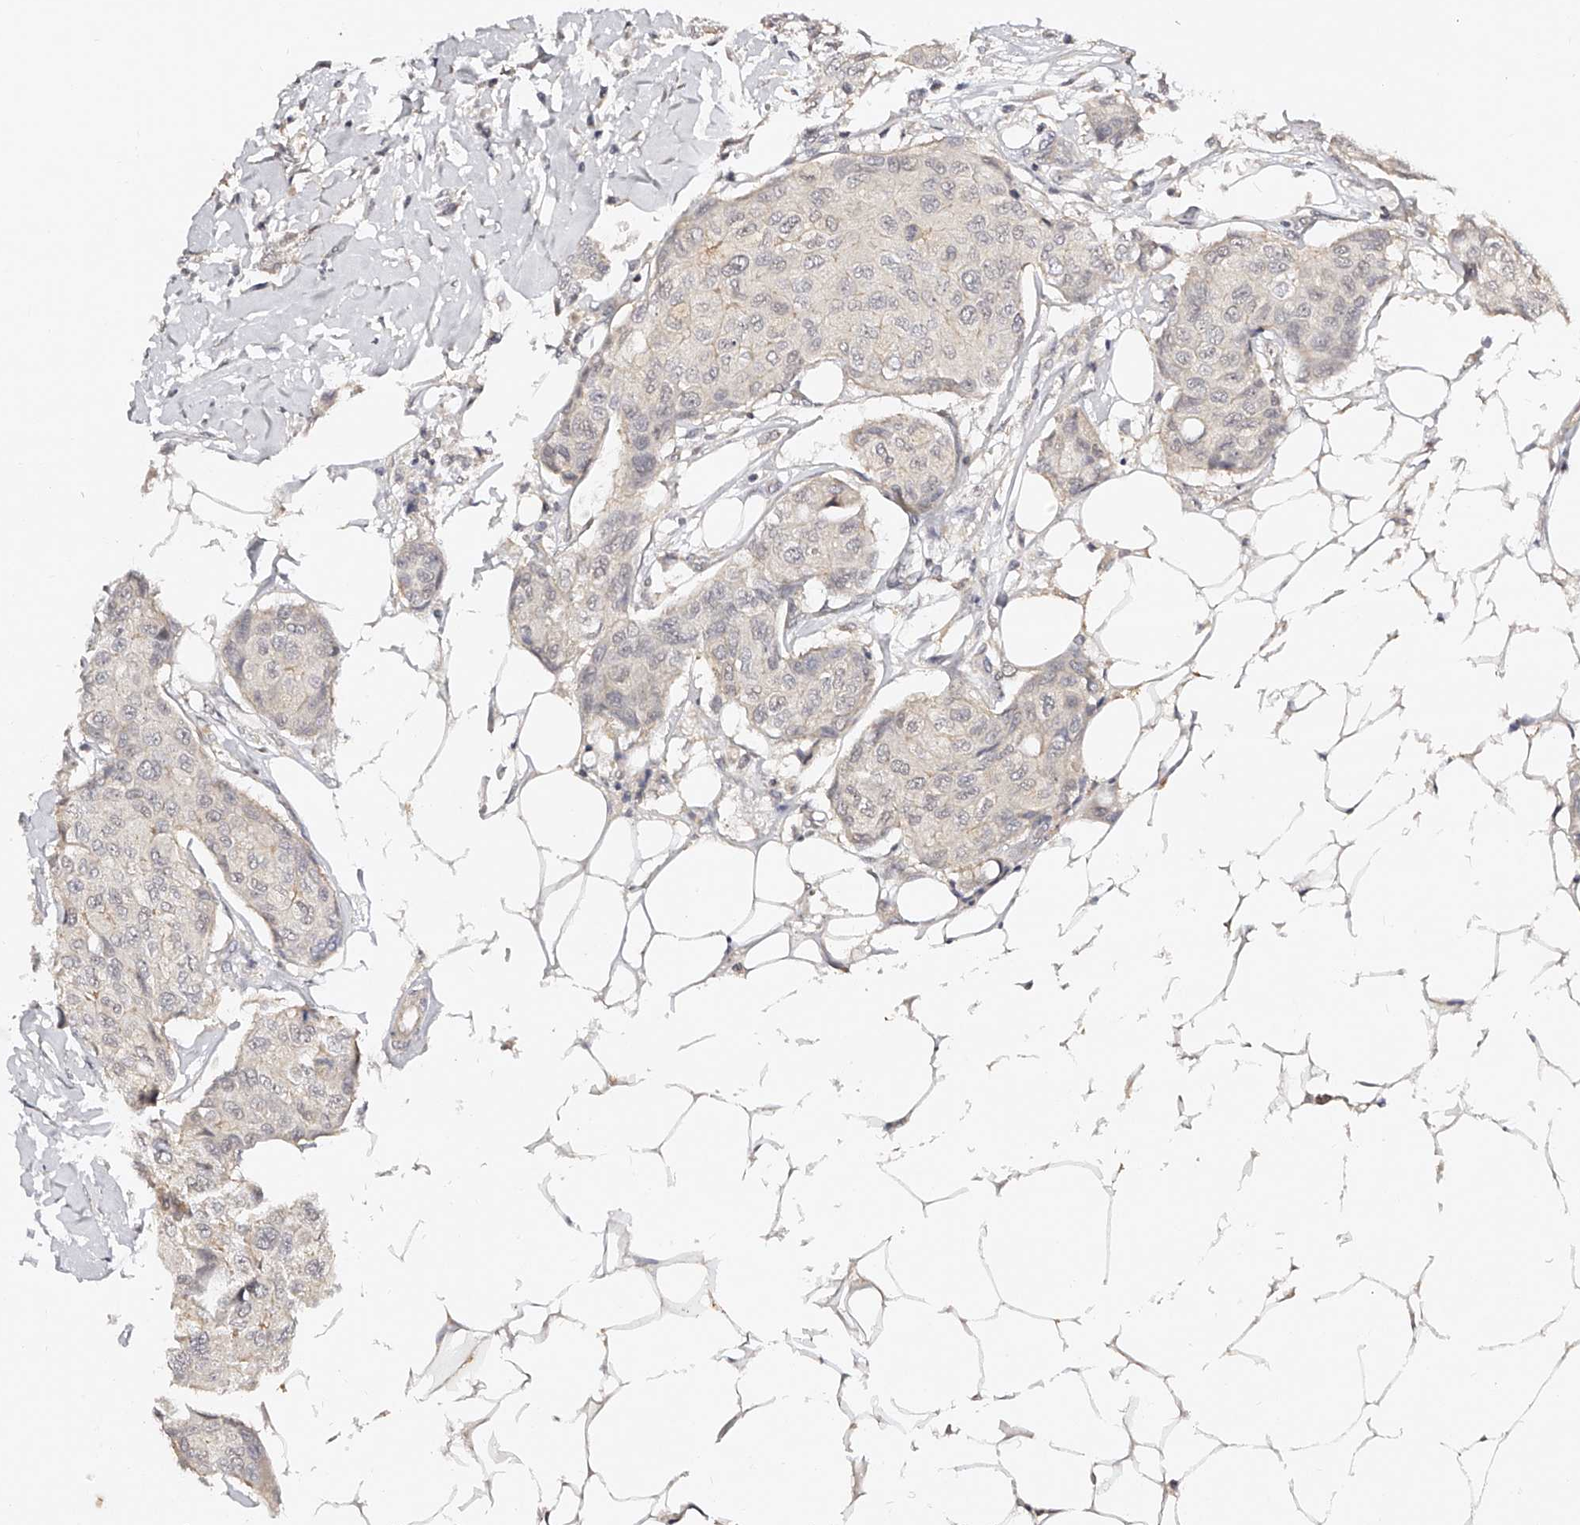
{"staining": {"intensity": "negative", "quantity": "none", "location": "none"}, "tissue": "breast cancer", "cell_type": "Tumor cells", "image_type": "cancer", "snomed": [{"axis": "morphology", "description": "Duct carcinoma"}, {"axis": "topography", "description": "Breast"}], "caption": "A high-resolution photomicrograph shows IHC staining of breast intraductal carcinoma, which exhibits no significant positivity in tumor cells.", "gene": "ZNF789", "patient": {"sex": "female", "age": 80}}